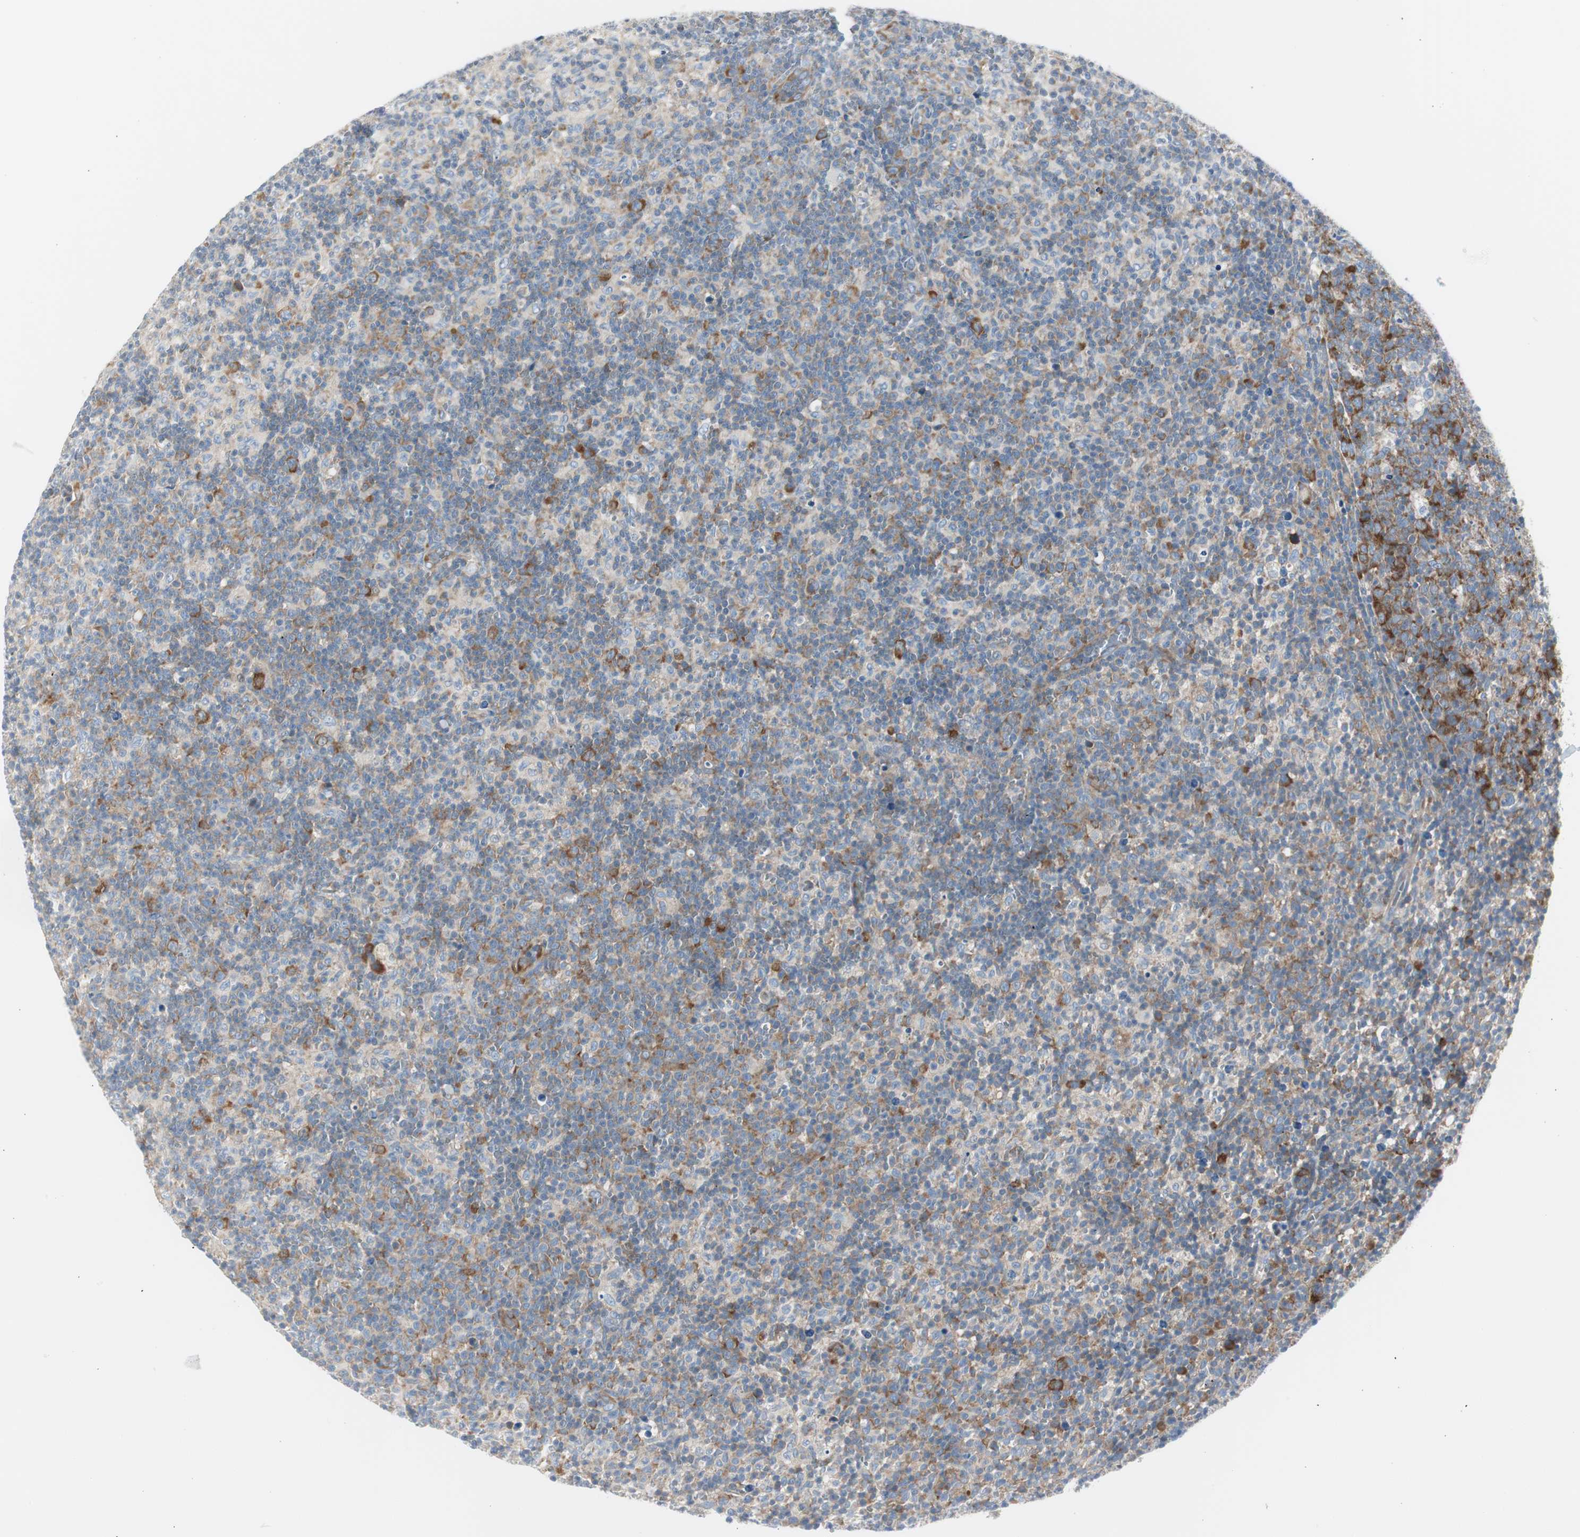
{"staining": {"intensity": "strong", "quantity": ">75%", "location": "cytoplasmic/membranous"}, "tissue": "lymph node", "cell_type": "Germinal center cells", "image_type": "normal", "snomed": [{"axis": "morphology", "description": "Normal tissue, NOS"}, {"axis": "morphology", "description": "Inflammation, NOS"}, {"axis": "topography", "description": "Lymph node"}], "caption": "High-magnification brightfield microscopy of unremarkable lymph node stained with DAB (3,3'-diaminobenzidine) (brown) and counterstained with hematoxylin (blue). germinal center cells exhibit strong cytoplasmic/membranous positivity is seen in about>75% of cells.", "gene": "RPS12", "patient": {"sex": "male", "age": 55}}